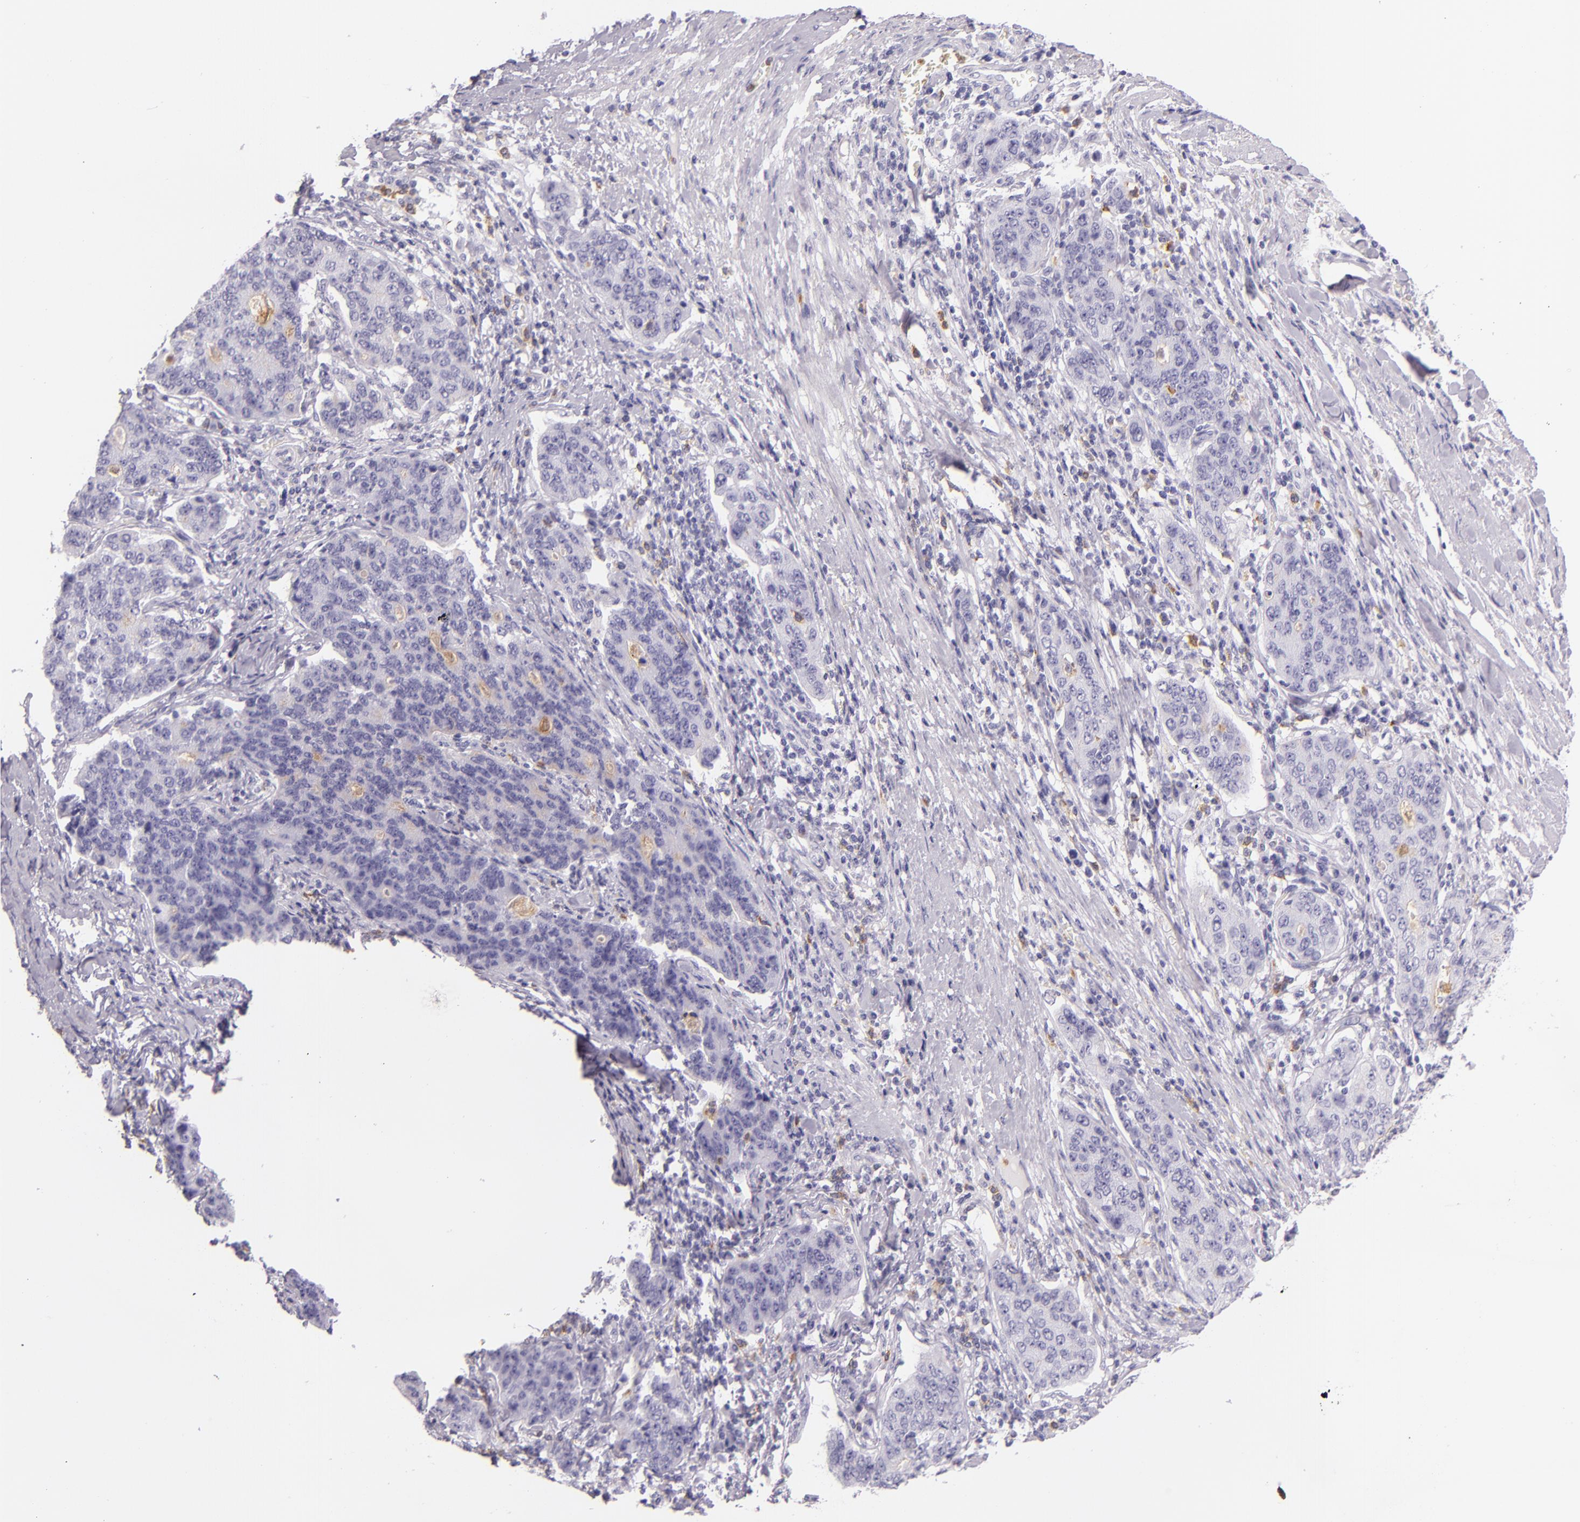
{"staining": {"intensity": "negative", "quantity": "none", "location": "none"}, "tissue": "stomach cancer", "cell_type": "Tumor cells", "image_type": "cancer", "snomed": [{"axis": "morphology", "description": "Adenocarcinoma, NOS"}, {"axis": "topography", "description": "Esophagus"}, {"axis": "topography", "description": "Stomach"}], "caption": "An image of stomach cancer (adenocarcinoma) stained for a protein shows no brown staining in tumor cells.", "gene": "CEACAM1", "patient": {"sex": "male", "age": 74}}